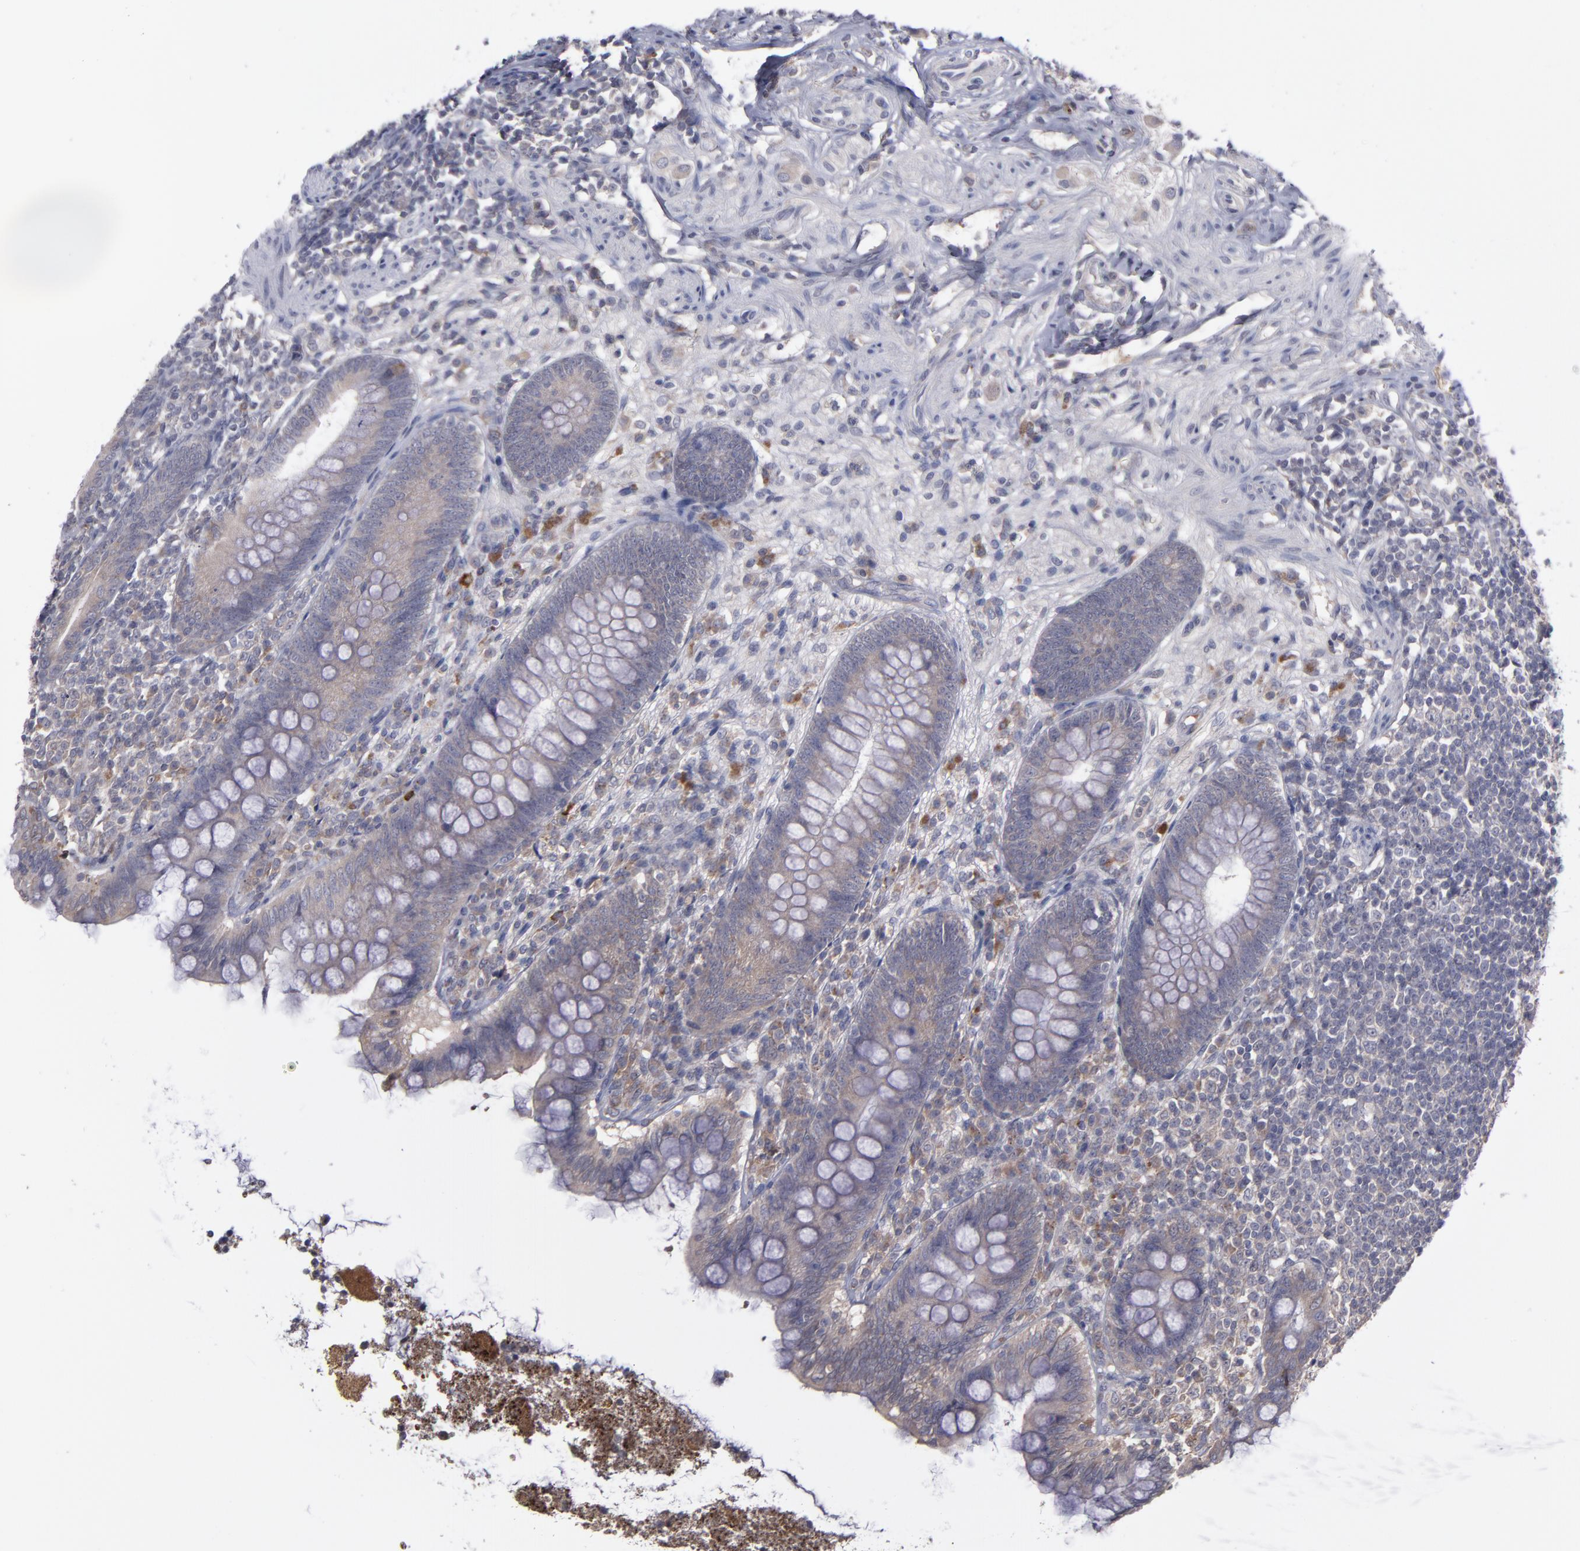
{"staining": {"intensity": "weak", "quantity": ">75%", "location": "cytoplasmic/membranous"}, "tissue": "appendix", "cell_type": "Glandular cells", "image_type": "normal", "snomed": [{"axis": "morphology", "description": "Normal tissue, NOS"}, {"axis": "topography", "description": "Appendix"}], "caption": "Human appendix stained with a brown dye displays weak cytoplasmic/membranous positive expression in about >75% of glandular cells.", "gene": "MMP11", "patient": {"sex": "female", "age": 66}}